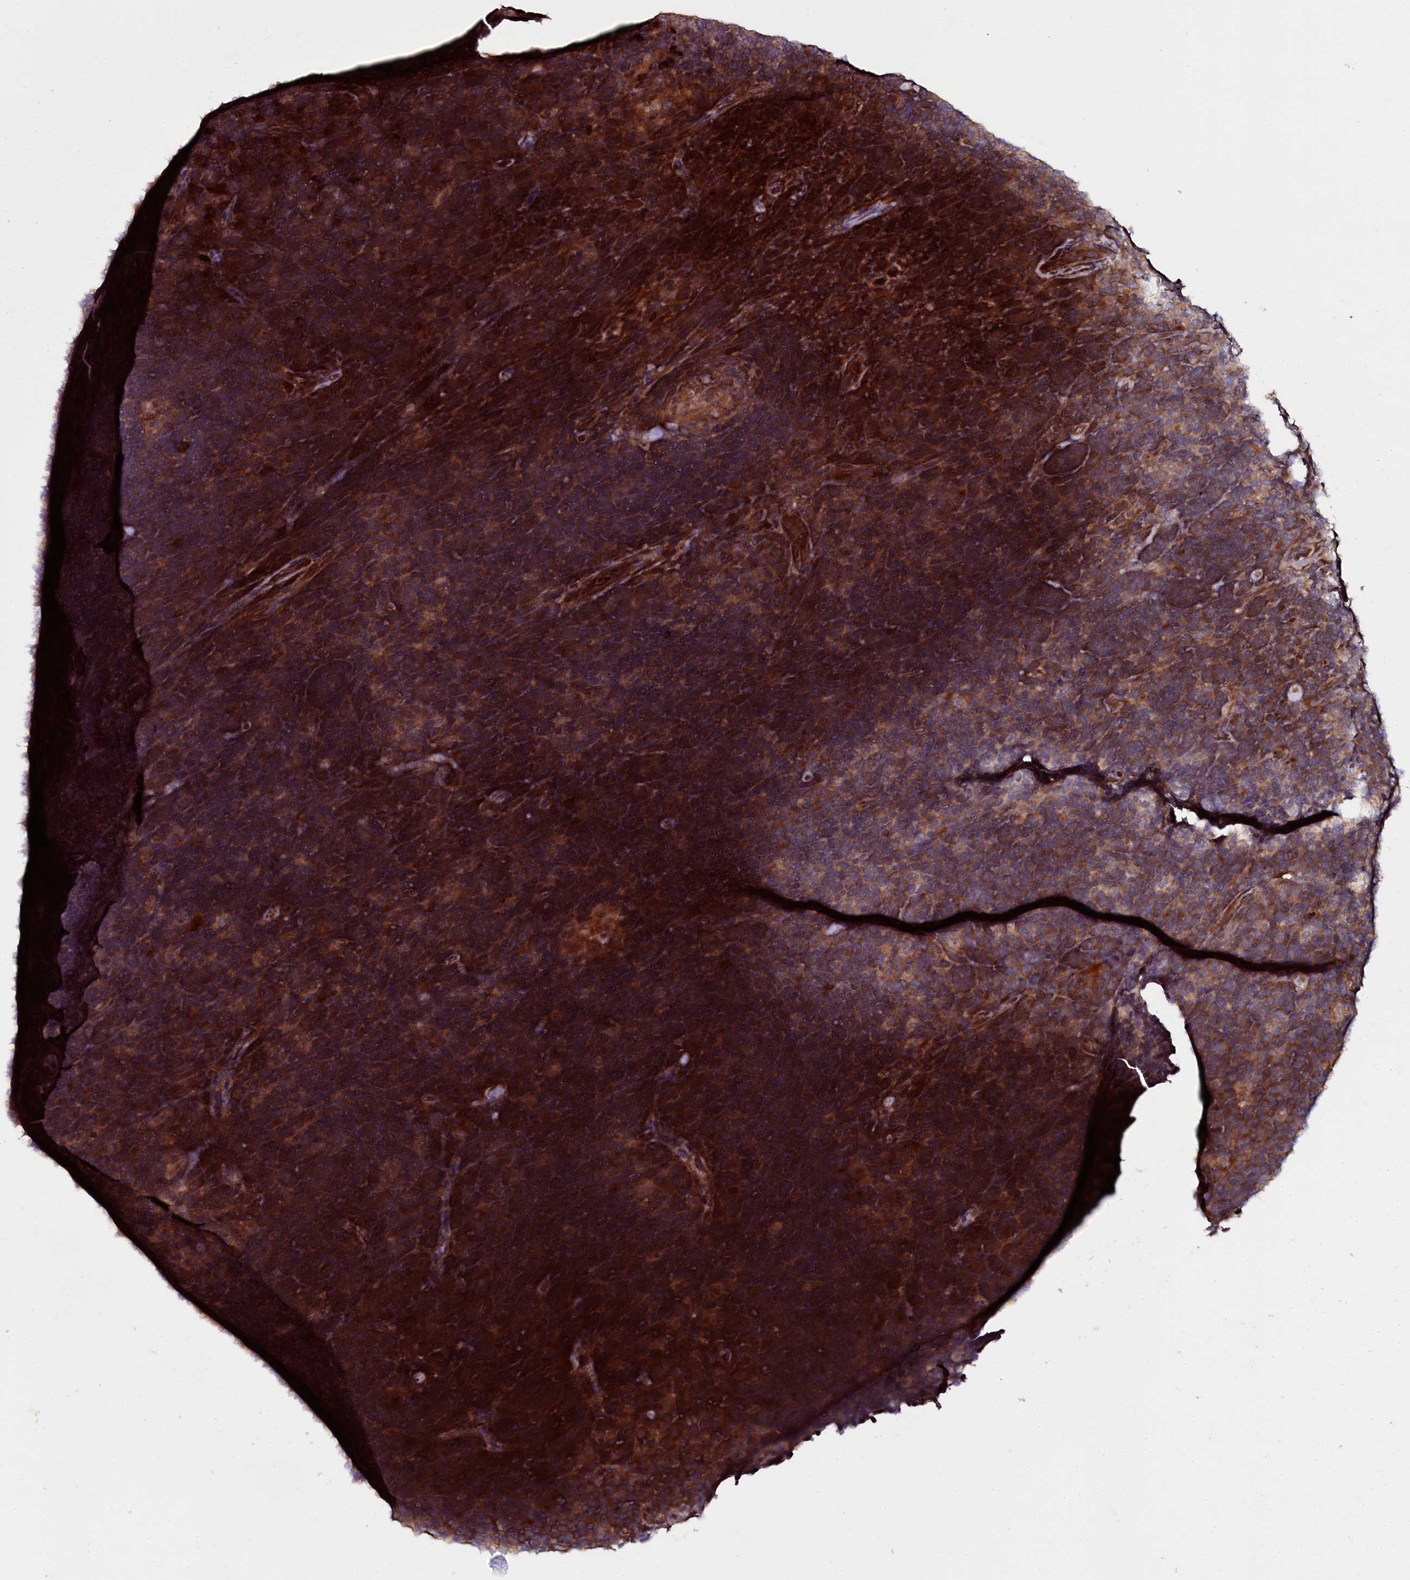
{"staining": {"intensity": "moderate", "quantity": ">75%", "location": "cytoplasmic/membranous"}, "tissue": "lymphoma", "cell_type": "Tumor cells", "image_type": "cancer", "snomed": [{"axis": "morphology", "description": "Hodgkin's disease, NOS"}, {"axis": "topography", "description": "Lymph node"}], "caption": "Human Hodgkin's disease stained for a protein (brown) reveals moderate cytoplasmic/membranous positive expression in about >75% of tumor cells.", "gene": "USPL1", "patient": {"sex": "female", "age": 57}}